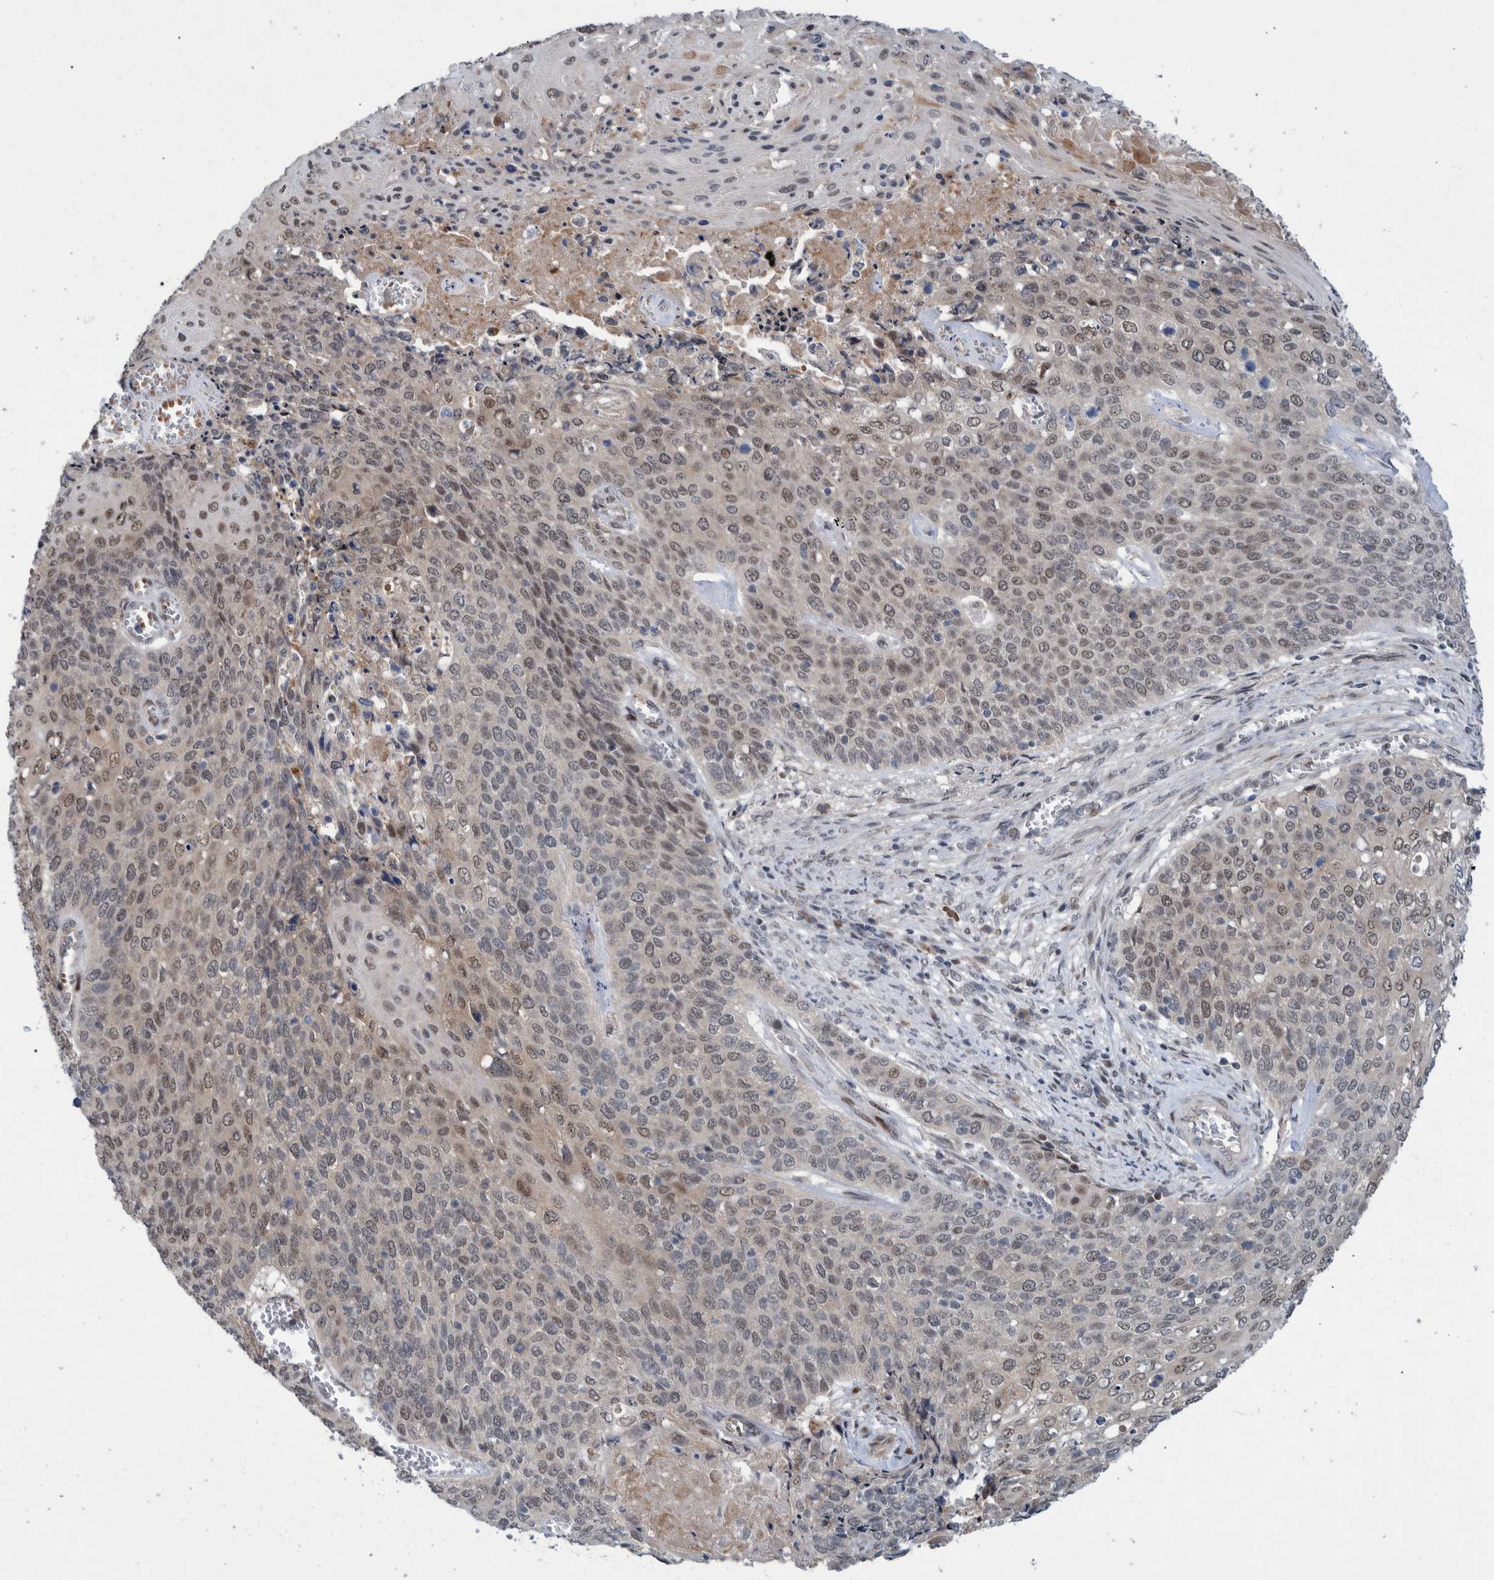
{"staining": {"intensity": "weak", "quantity": ">75%", "location": "nuclear"}, "tissue": "cervical cancer", "cell_type": "Tumor cells", "image_type": "cancer", "snomed": [{"axis": "morphology", "description": "Squamous cell carcinoma, NOS"}, {"axis": "topography", "description": "Cervix"}], "caption": "A brown stain highlights weak nuclear staining of a protein in human cervical squamous cell carcinoma tumor cells.", "gene": "ESRP1", "patient": {"sex": "female", "age": 39}}